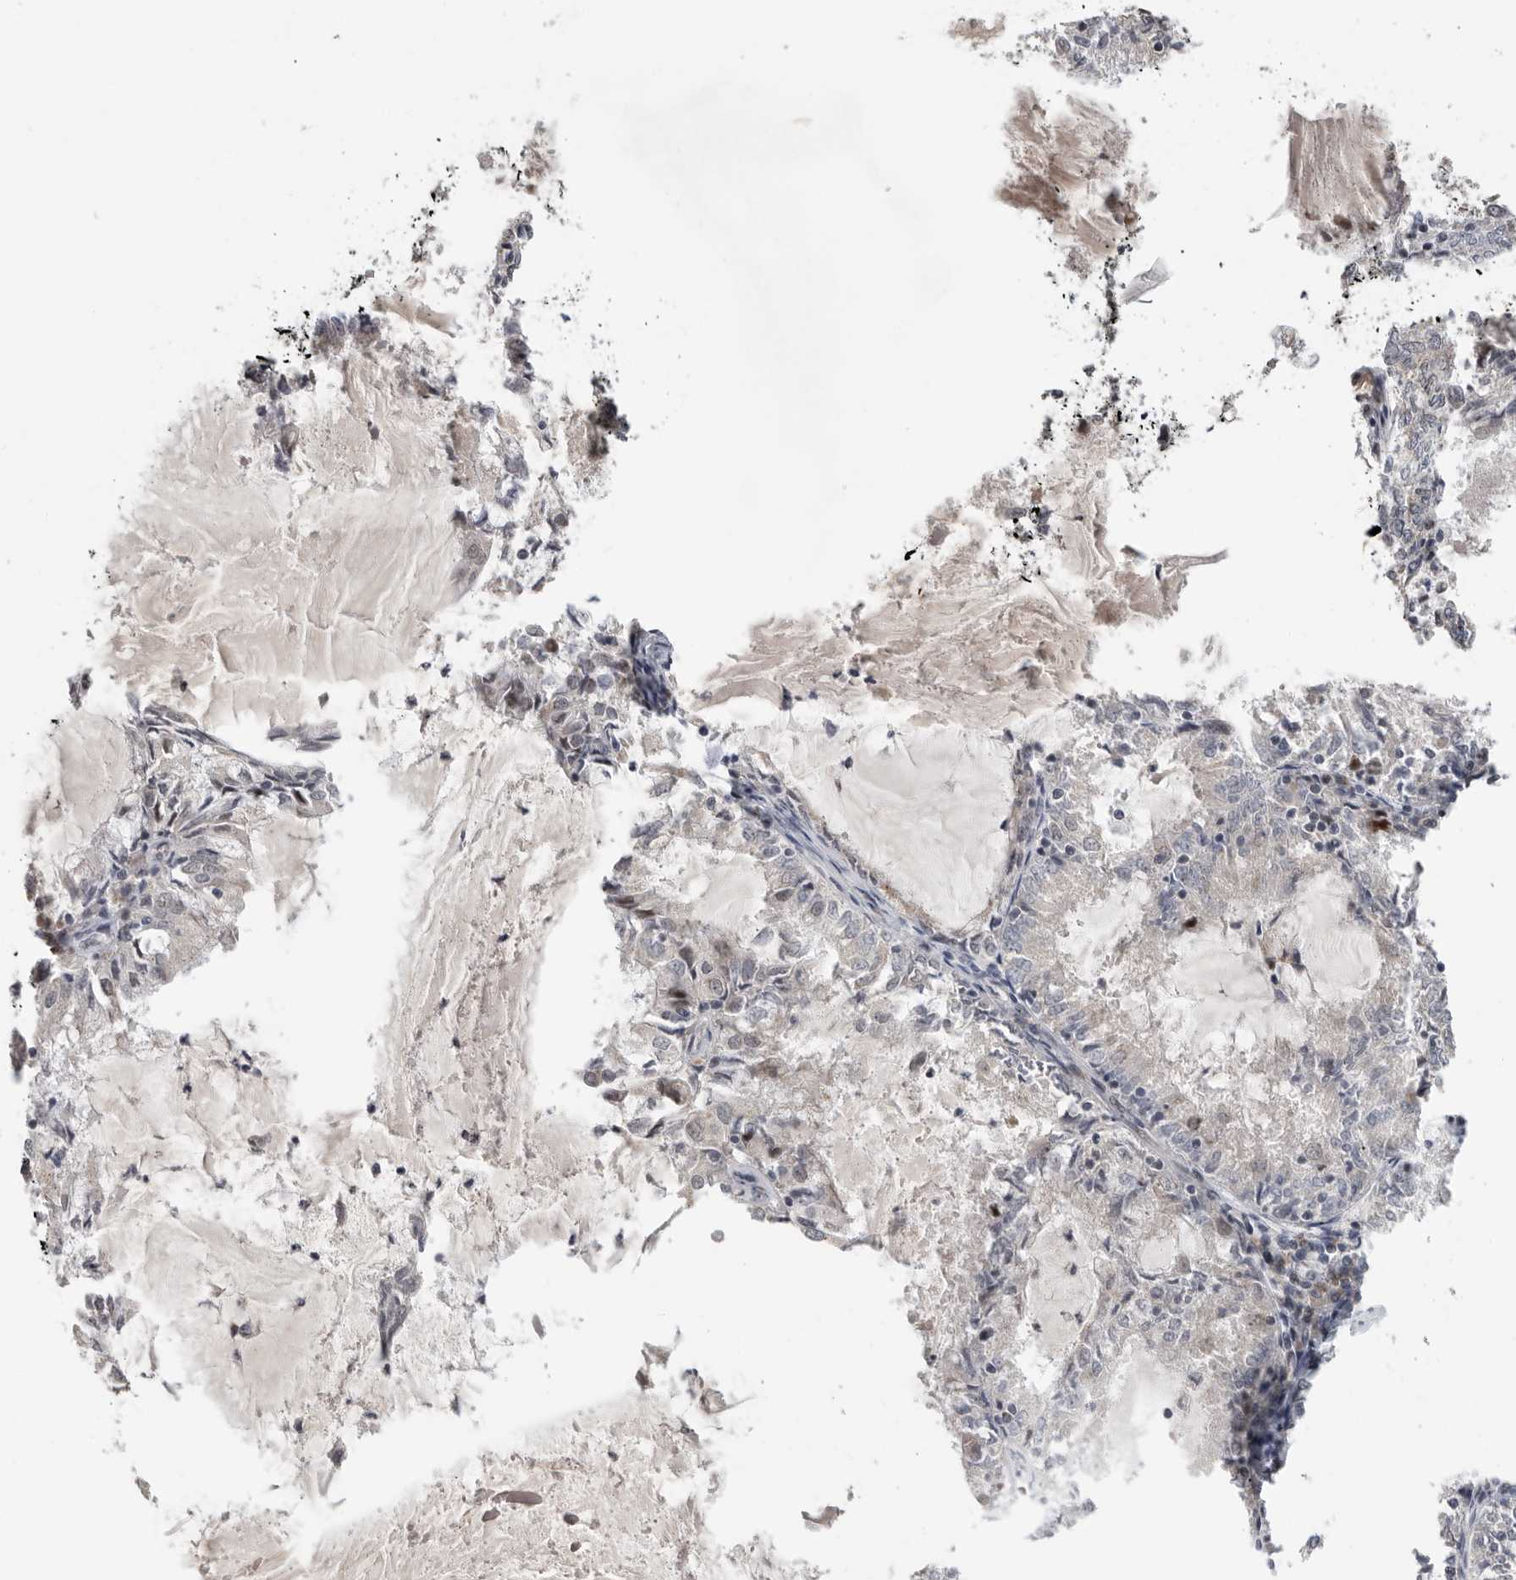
{"staining": {"intensity": "negative", "quantity": "none", "location": "none"}, "tissue": "endometrial cancer", "cell_type": "Tumor cells", "image_type": "cancer", "snomed": [{"axis": "morphology", "description": "Adenocarcinoma, NOS"}, {"axis": "topography", "description": "Endometrium"}], "caption": "Endometrial adenocarcinoma was stained to show a protein in brown. There is no significant expression in tumor cells. (Stains: DAB (3,3'-diaminobenzidine) immunohistochemistry (IHC) with hematoxylin counter stain, Microscopy: brightfield microscopy at high magnification).", "gene": "PCMTD1", "patient": {"sex": "female", "age": 57}}